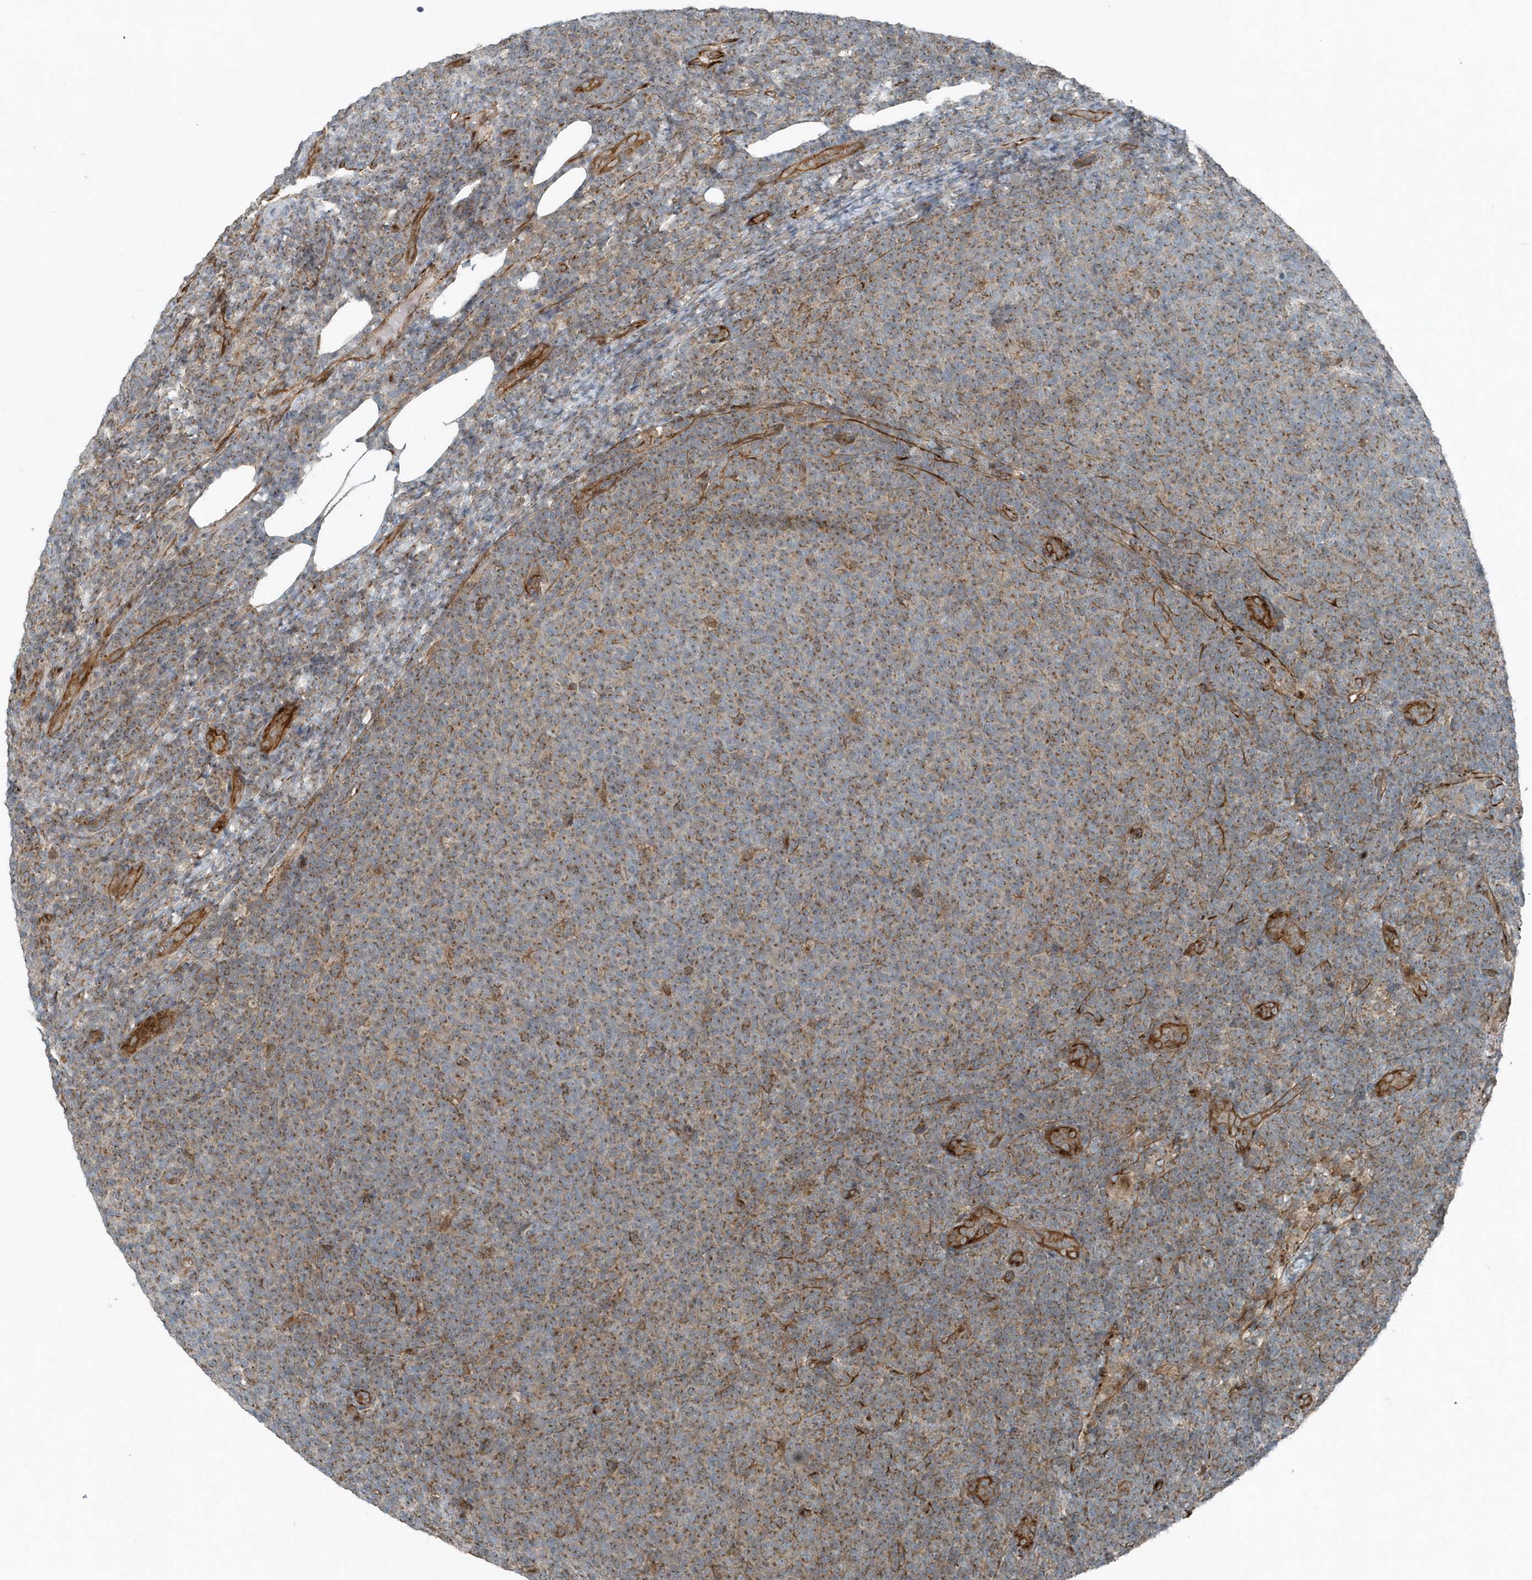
{"staining": {"intensity": "moderate", "quantity": "25%-75%", "location": "cytoplasmic/membranous"}, "tissue": "lymphoma", "cell_type": "Tumor cells", "image_type": "cancer", "snomed": [{"axis": "morphology", "description": "Malignant lymphoma, non-Hodgkin's type, Low grade"}, {"axis": "topography", "description": "Lymph node"}], "caption": "This photomicrograph demonstrates immunohistochemistry staining of human lymphoma, with medium moderate cytoplasmic/membranous staining in about 25%-75% of tumor cells.", "gene": "GCC2", "patient": {"sex": "male", "age": 66}}